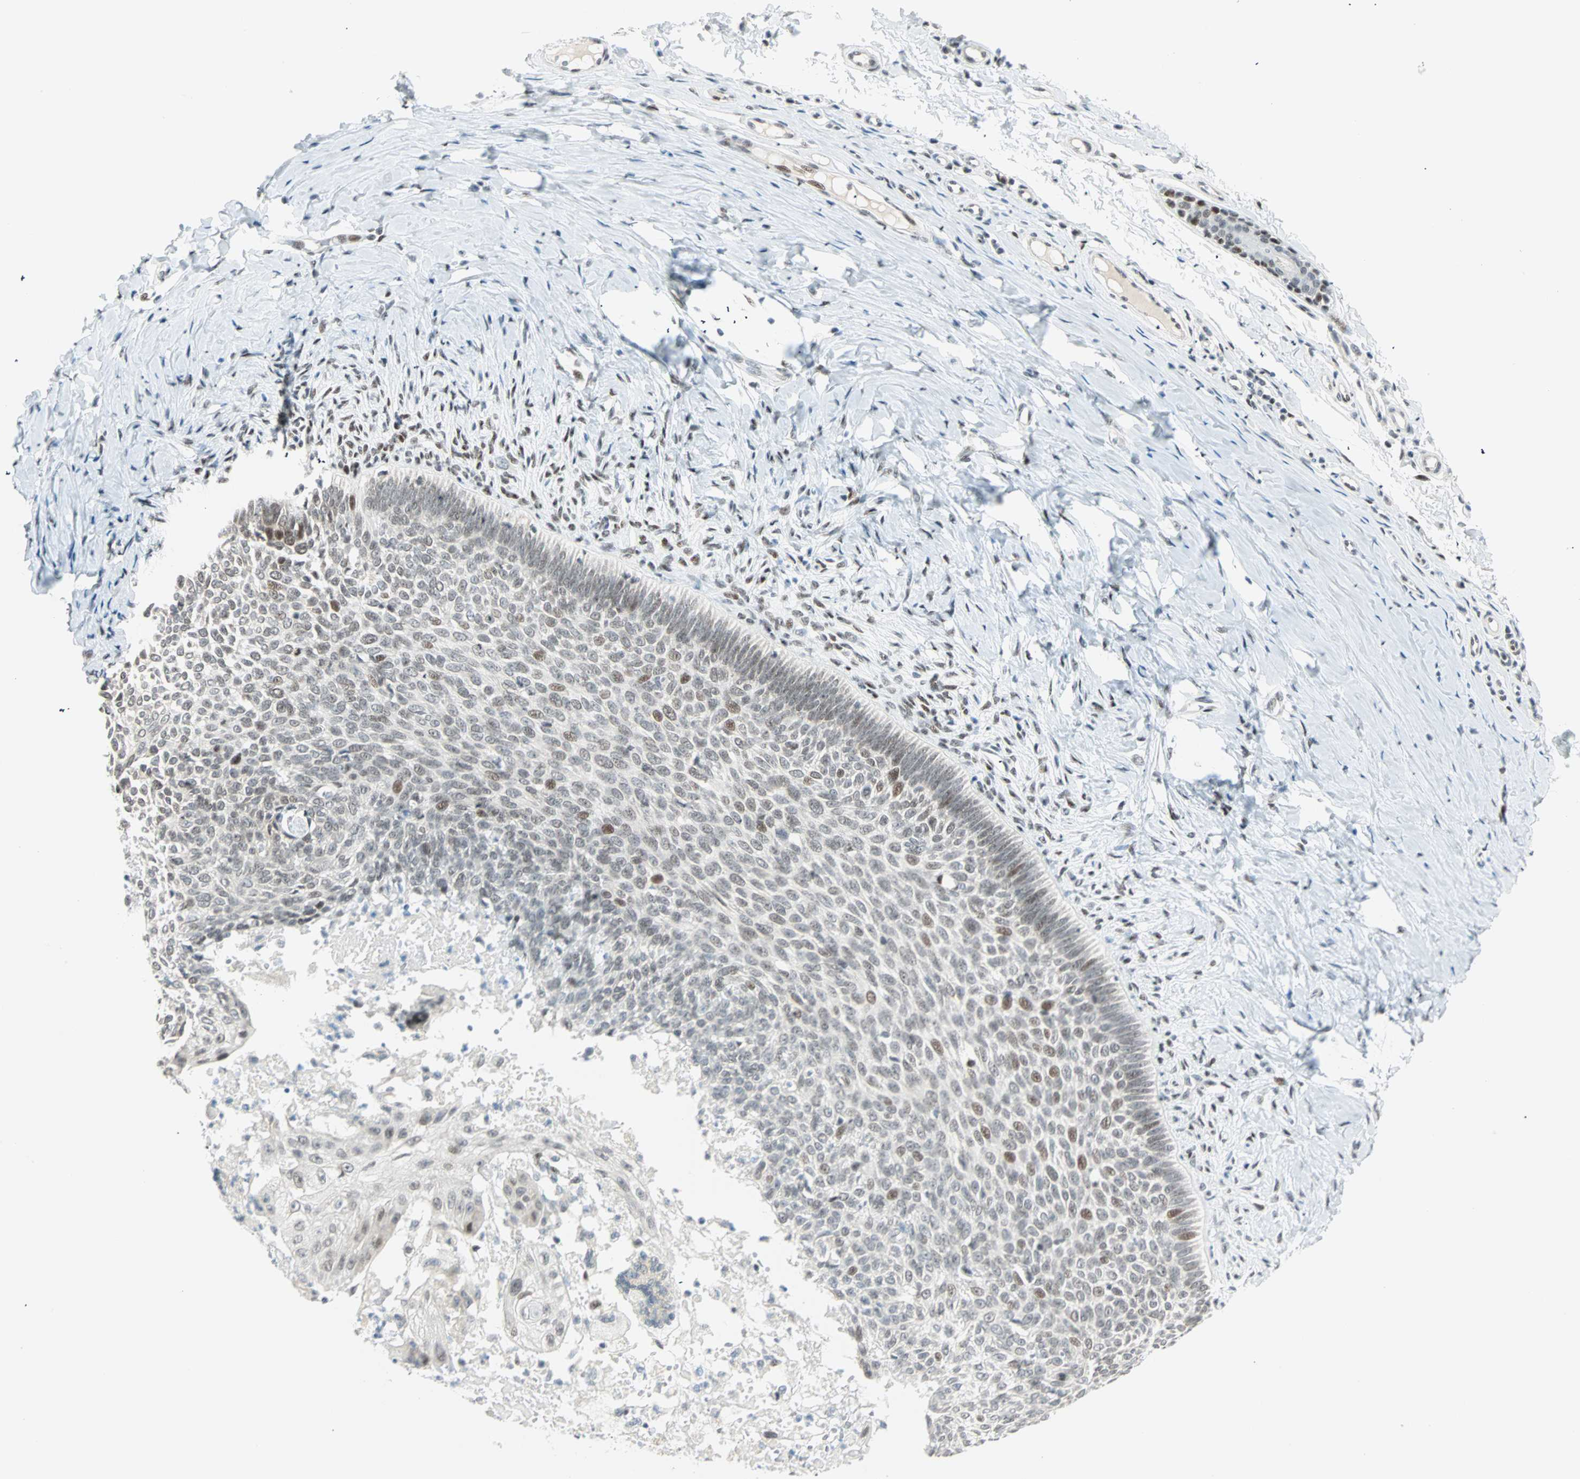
{"staining": {"intensity": "moderate", "quantity": "<25%", "location": "nuclear"}, "tissue": "skin cancer", "cell_type": "Tumor cells", "image_type": "cancer", "snomed": [{"axis": "morphology", "description": "Normal tissue, NOS"}, {"axis": "morphology", "description": "Basal cell carcinoma"}, {"axis": "topography", "description": "Skin"}], "caption": "Immunohistochemical staining of human skin basal cell carcinoma demonstrates low levels of moderate nuclear protein positivity in about <25% of tumor cells. The staining is performed using DAB (3,3'-diaminobenzidine) brown chromogen to label protein expression. The nuclei are counter-stained blue using hematoxylin.", "gene": "PKNOX1", "patient": {"sex": "male", "age": 87}}